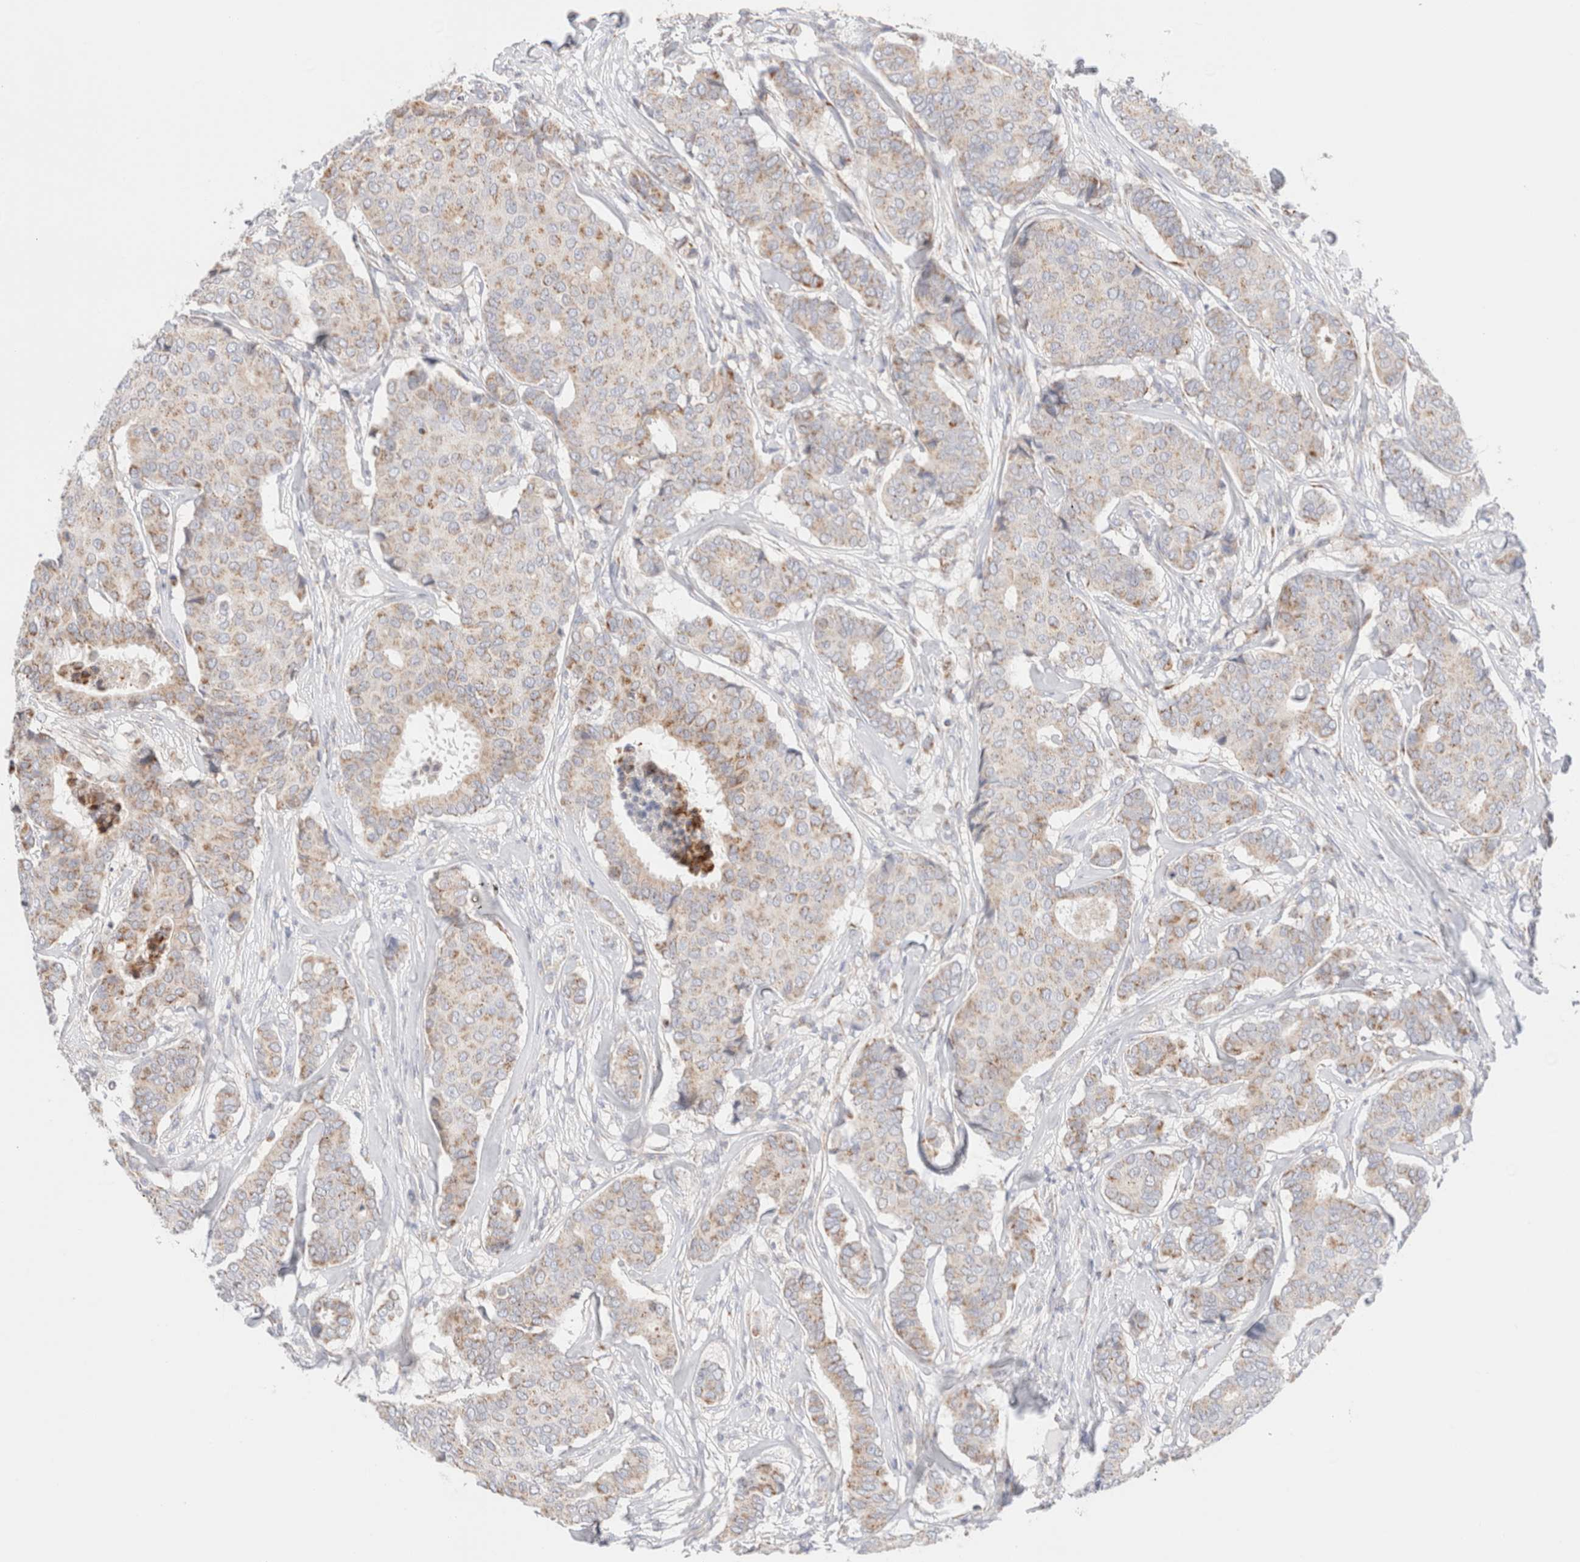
{"staining": {"intensity": "weak", "quantity": "25%-75%", "location": "cytoplasmic/membranous"}, "tissue": "breast cancer", "cell_type": "Tumor cells", "image_type": "cancer", "snomed": [{"axis": "morphology", "description": "Duct carcinoma"}, {"axis": "topography", "description": "Breast"}], "caption": "Immunohistochemistry staining of invasive ductal carcinoma (breast), which demonstrates low levels of weak cytoplasmic/membranous staining in about 25%-75% of tumor cells indicating weak cytoplasmic/membranous protein staining. The staining was performed using DAB (brown) for protein detection and nuclei were counterstained in hematoxylin (blue).", "gene": "ATP6V1C1", "patient": {"sex": "female", "age": 75}}